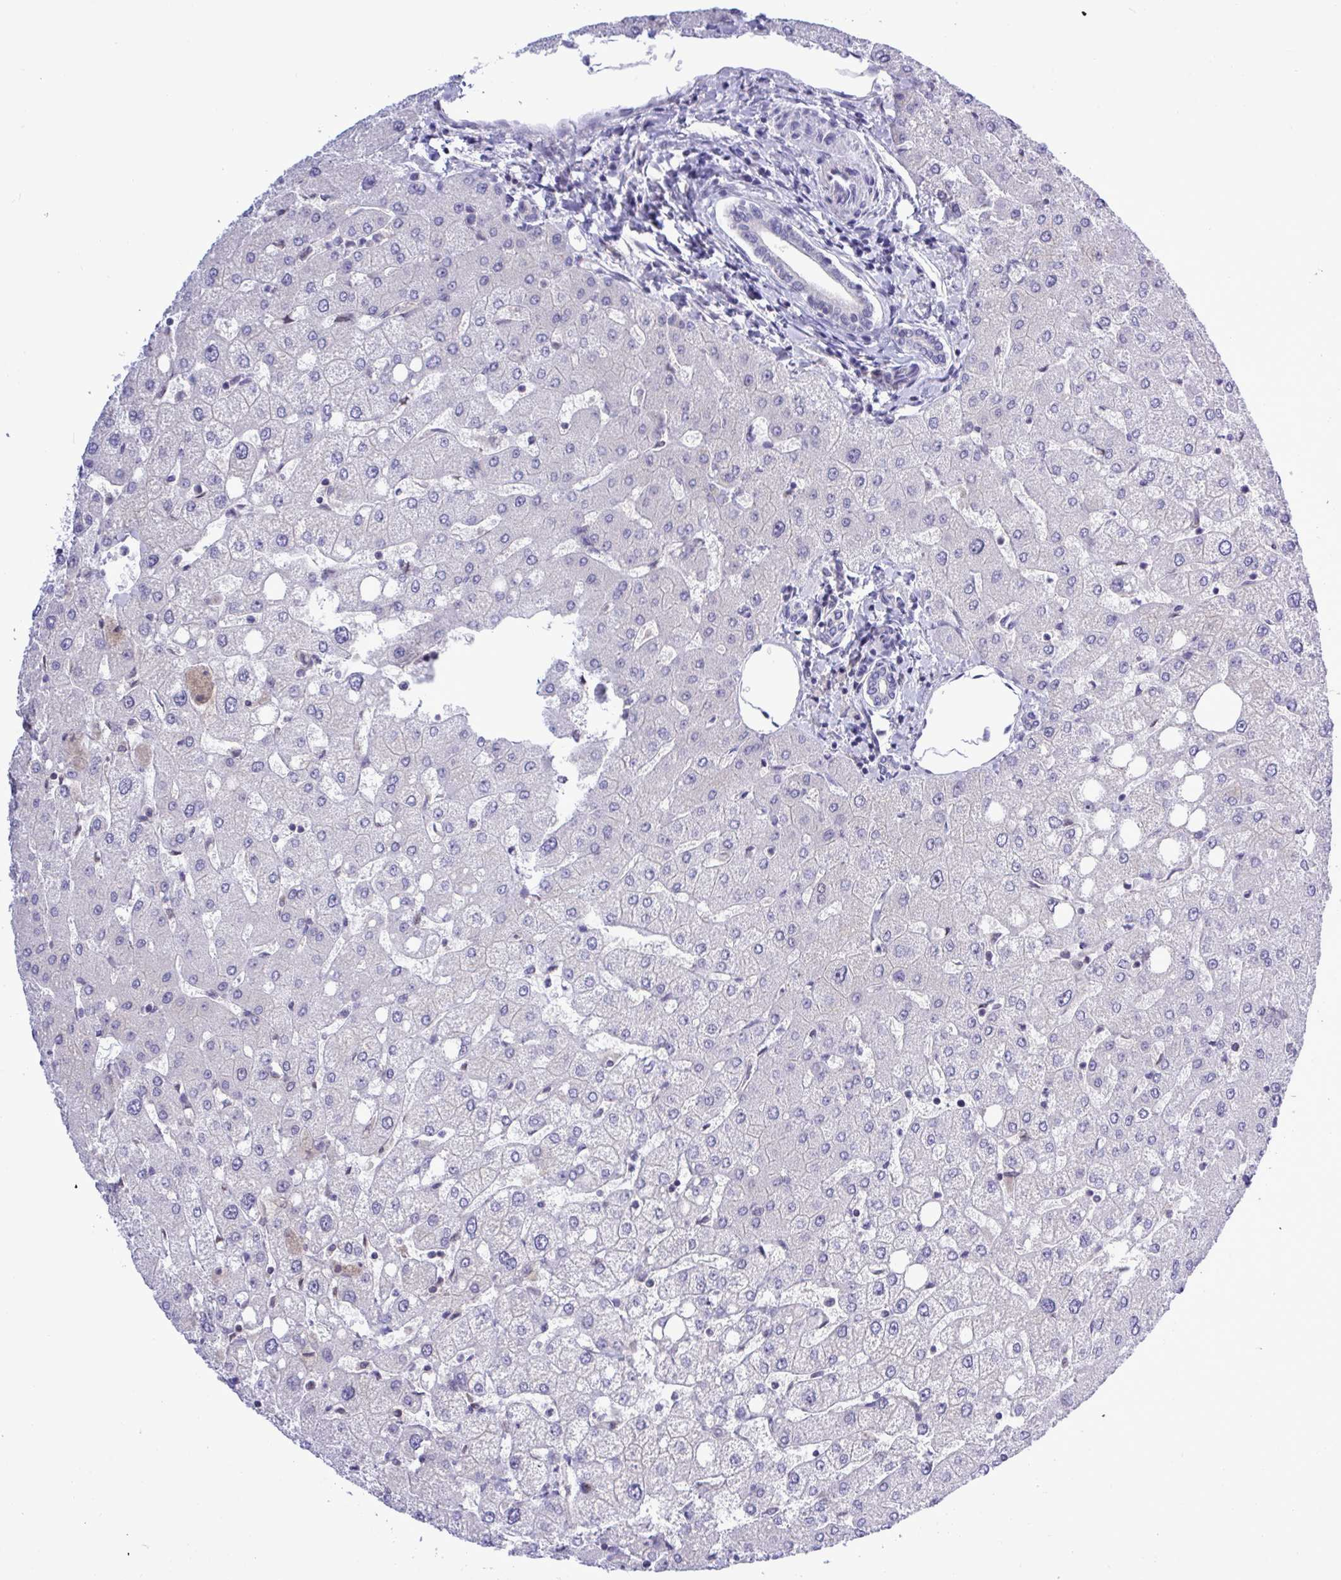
{"staining": {"intensity": "negative", "quantity": "none", "location": "none"}, "tissue": "liver", "cell_type": "Cholangiocytes", "image_type": "normal", "snomed": [{"axis": "morphology", "description": "Normal tissue, NOS"}, {"axis": "topography", "description": "Liver"}], "caption": "Liver was stained to show a protein in brown. There is no significant staining in cholangiocytes. Brightfield microscopy of IHC stained with DAB (3,3'-diaminobenzidine) (brown) and hematoxylin (blue), captured at high magnification.", "gene": "ZNF444", "patient": {"sex": "female", "age": 54}}